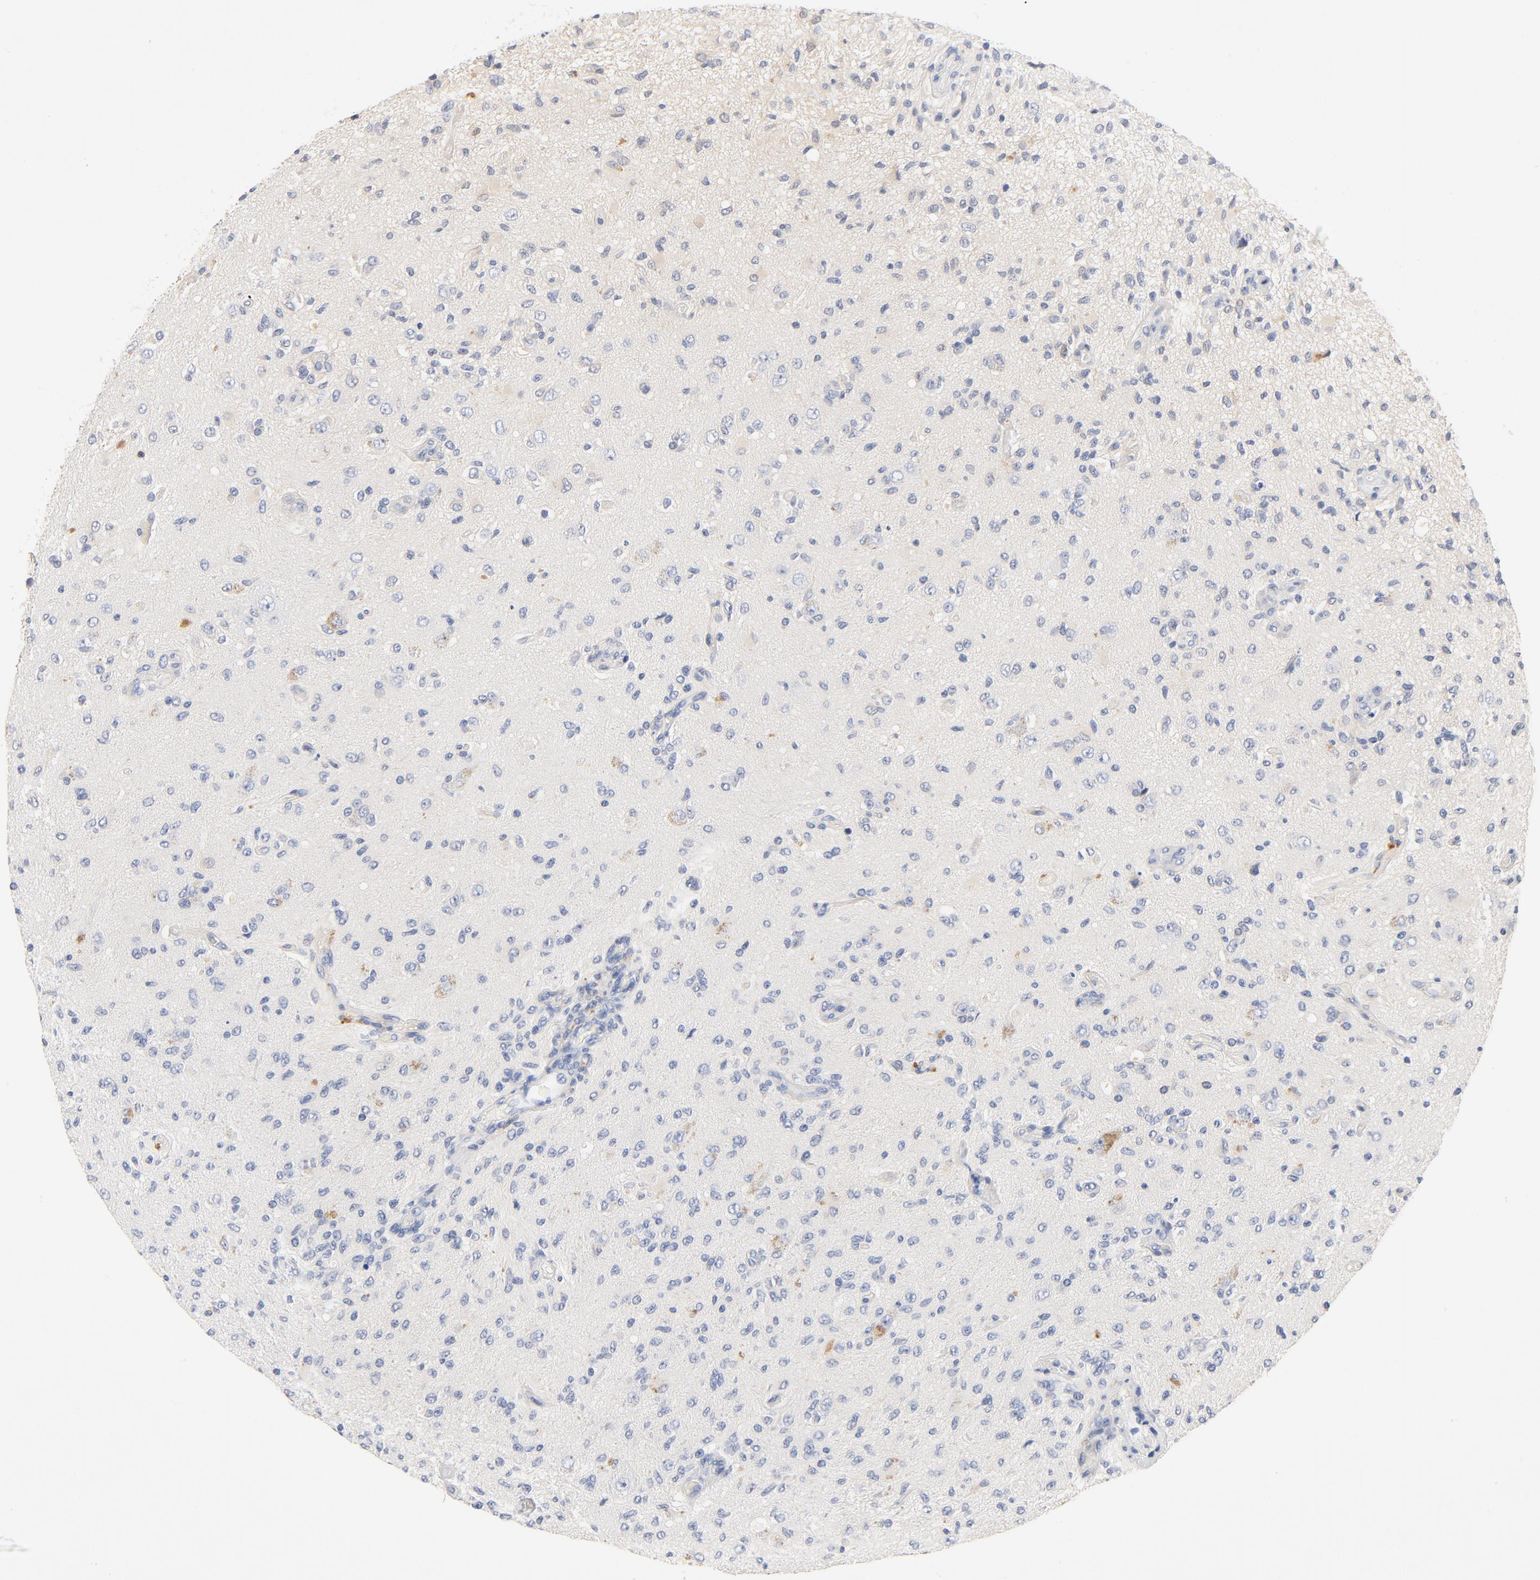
{"staining": {"intensity": "weak", "quantity": "25%-75%", "location": "cytoplasmic/membranous"}, "tissue": "glioma", "cell_type": "Tumor cells", "image_type": "cancer", "snomed": [{"axis": "morphology", "description": "Normal tissue, NOS"}, {"axis": "morphology", "description": "Glioma, malignant, High grade"}, {"axis": "topography", "description": "Cerebral cortex"}], "caption": "Immunohistochemistry (IHC) image of human malignant high-grade glioma stained for a protein (brown), which shows low levels of weak cytoplasmic/membranous staining in approximately 25%-75% of tumor cells.", "gene": "STAT1", "patient": {"sex": "male", "age": 77}}